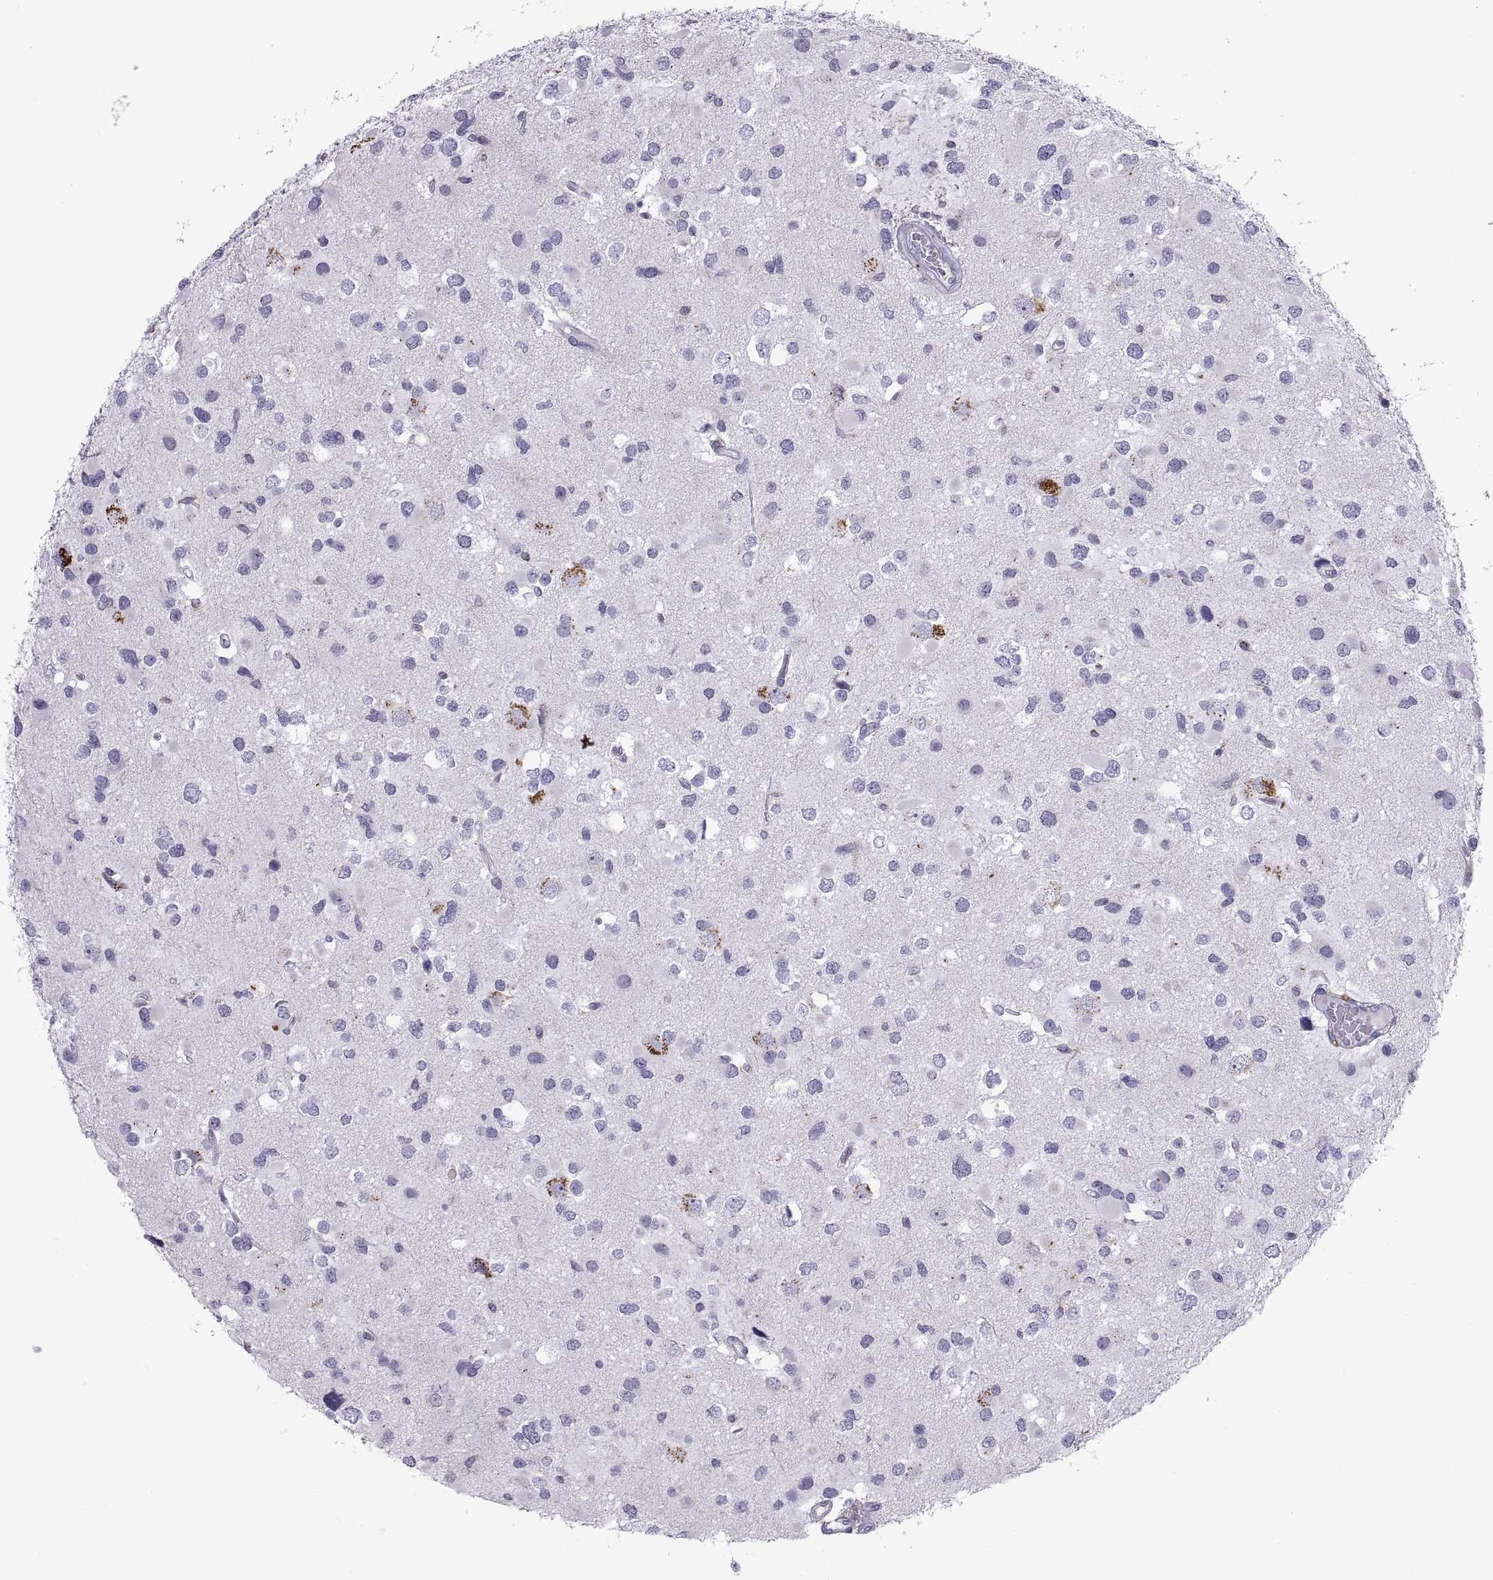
{"staining": {"intensity": "negative", "quantity": "none", "location": "none"}, "tissue": "glioma", "cell_type": "Tumor cells", "image_type": "cancer", "snomed": [{"axis": "morphology", "description": "Glioma, malignant, Low grade"}, {"axis": "topography", "description": "Brain"}], "caption": "DAB (3,3'-diaminobenzidine) immunohistochemical staining of malignant glioma (low-grade) shows no significant expression in tumor cells.", "gene": "RGS19", "patient": {"sex": "female", "age": 32}}